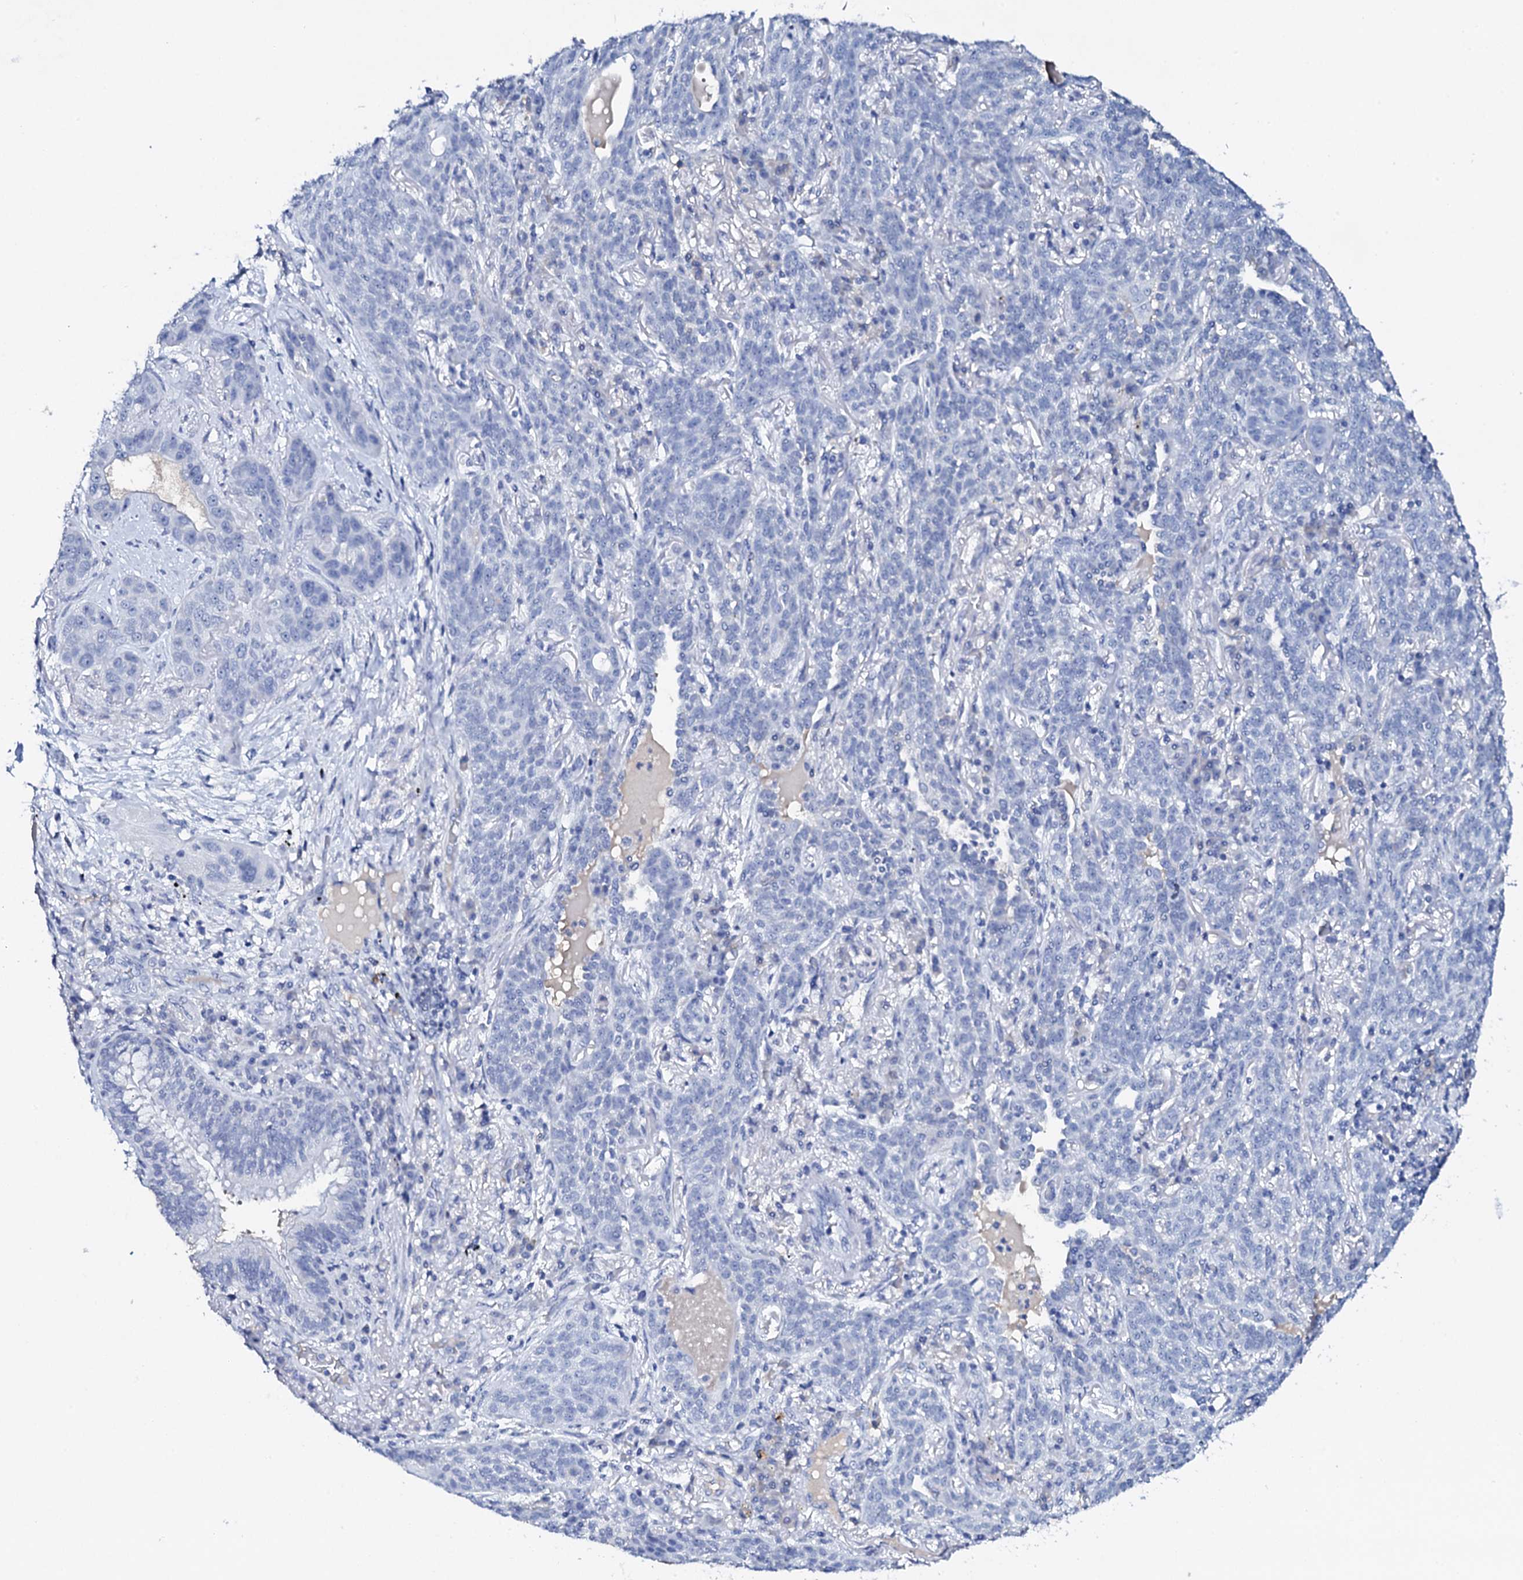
{"staining": {"intensity": "negative", "quantity": "none", "location": "none"}, "tissue": "lung cancer", "cell_type": "Tumor cells", "image_type": "cancer", "snomed": [{"axis": "morphology", "description": "Squamous cell carcinoma, NOS"}, {"axis": "topography", "description": "Lung"}], "caption": "This is a image of IHC staining of squamous cell carcinoma (lung), which shows no expression in tumor cells. (DAB immunohistochemistry (IHC), high magnification).", "gene": "FBXL16", "patient": {"sex": "female", "age": 70}}